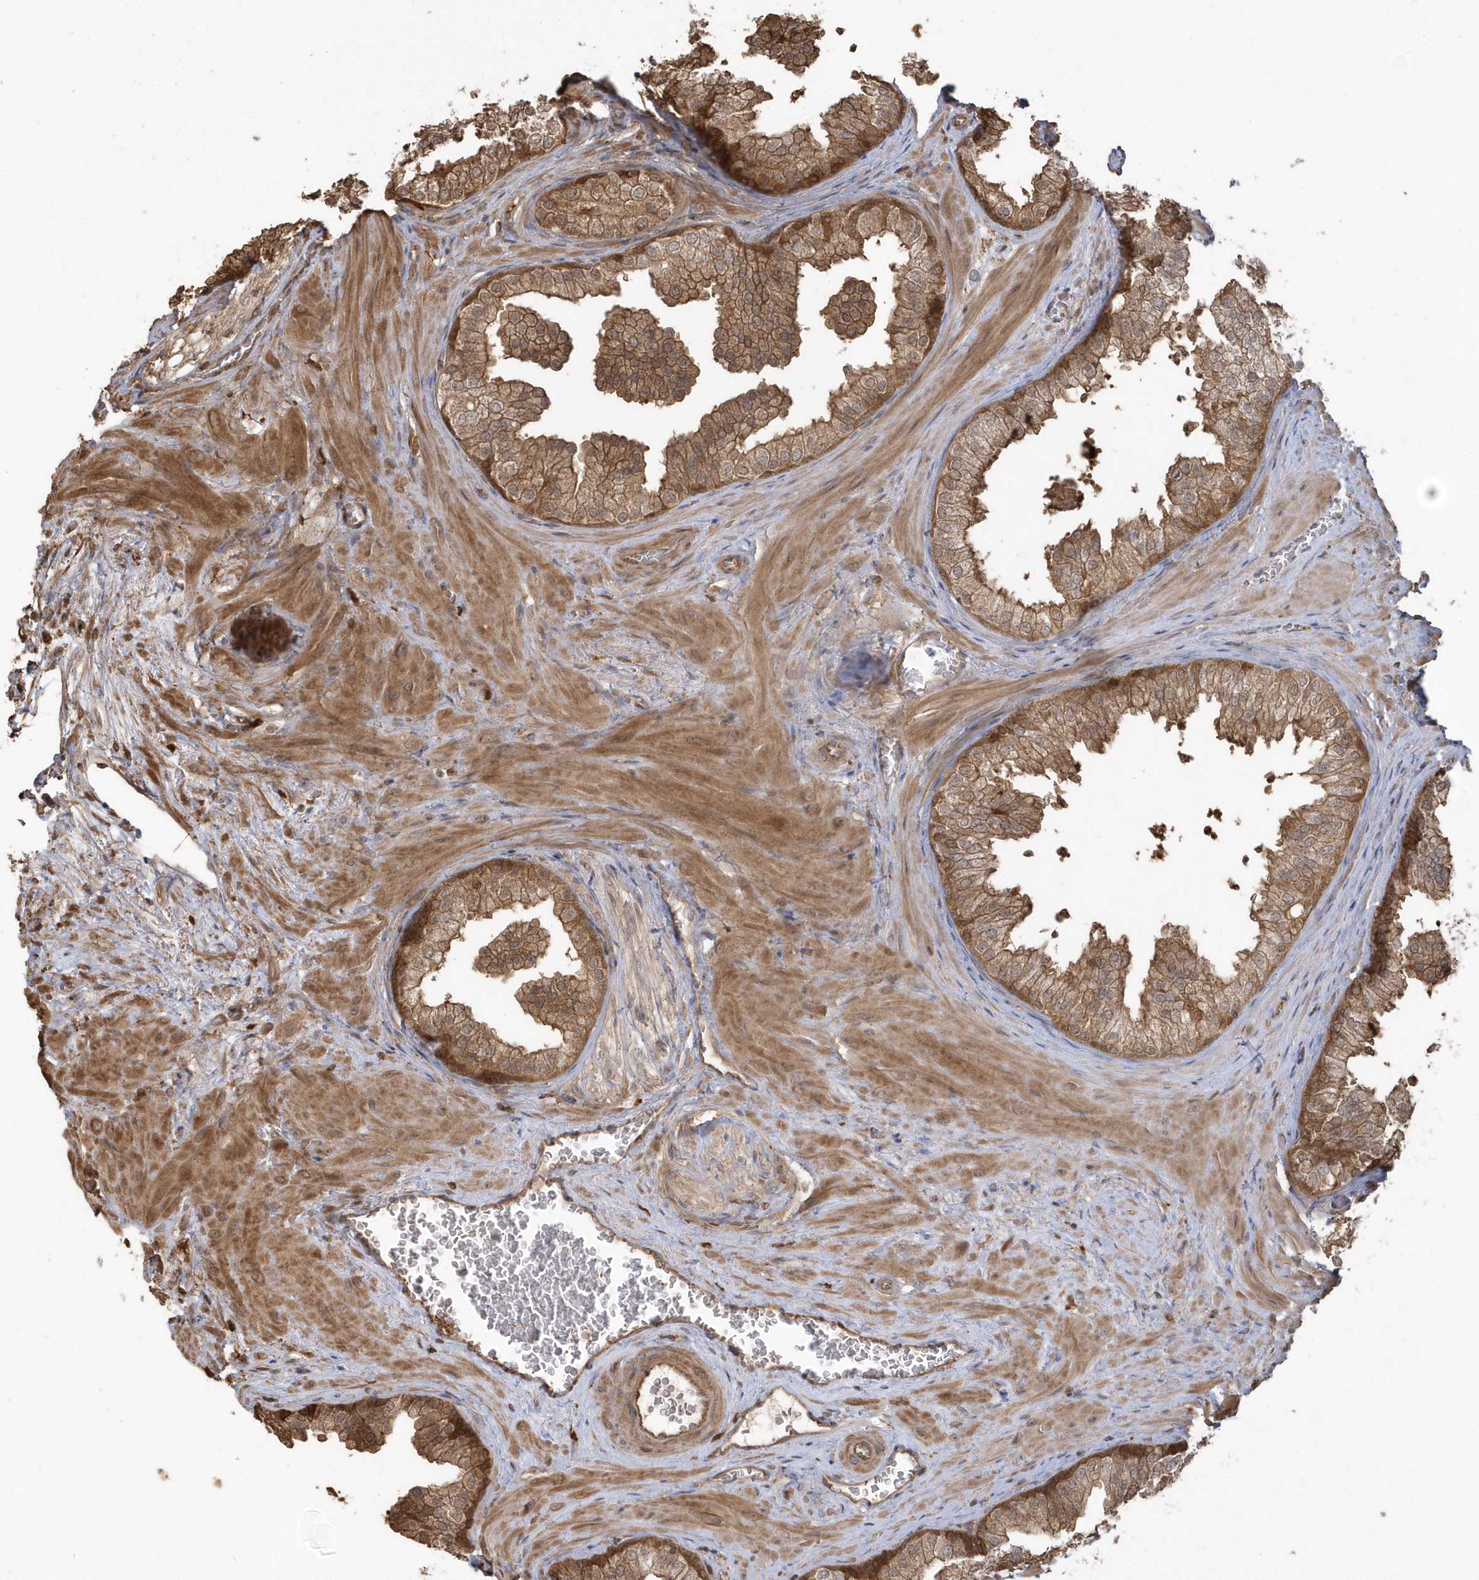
{"staining": {"intensity": "strong", "quantity": ">75%", "location": "cytoplasmic/membranous"}, "tissue": "prostate", "cell_type": "Glandular cells", "image_type": "normal", "snomed": [{"axis": "morphology", "description": "Normal tissue, NOS"}, {"axis": "topography", "description": "Prostate"}], "caption": "Approximately >75% of glandular cells in benign prostate reveal strong cytoplasmic/membranous protein expression as visualized by brown immunohistochemical staining.", "gene": "HNMT", "patient": {"sex": "male", "age": 48}}